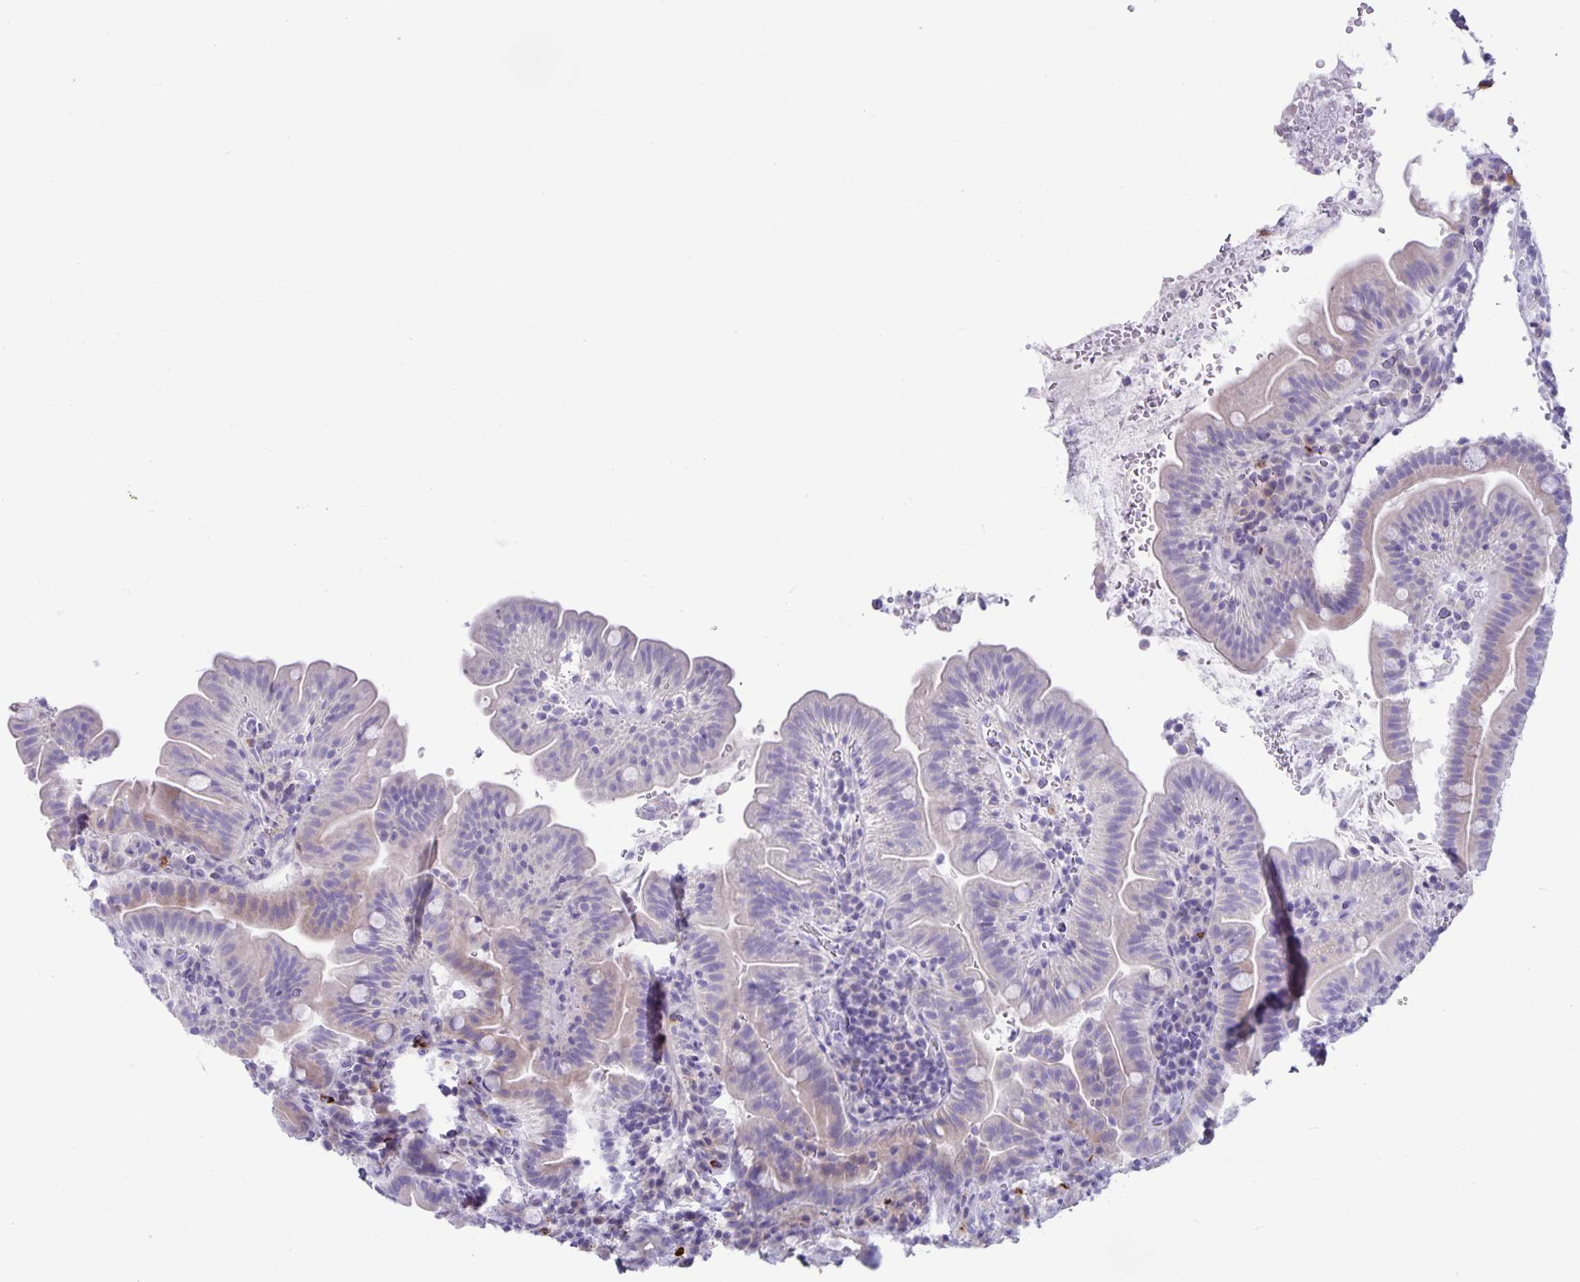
{"staining": {"intensity": "weak", "quantity": "<25%", "location": "cytoplasmic/membranous"}, "tissue": "small intestine", "cell_type": "Glandular cells", "image_type": "normal", "snomed": [{"axis": "morphology", "description": "Normal tissue, NOS"}, {"axis": "topography", "description": "Small intestine"}], "caption": "The immunohistochemistry (IHC) photomicrograph has no significant positivity in glandular cells of small intestine.", "gene": "IBTK", "patient": {"sex": "male", "age": 26}}